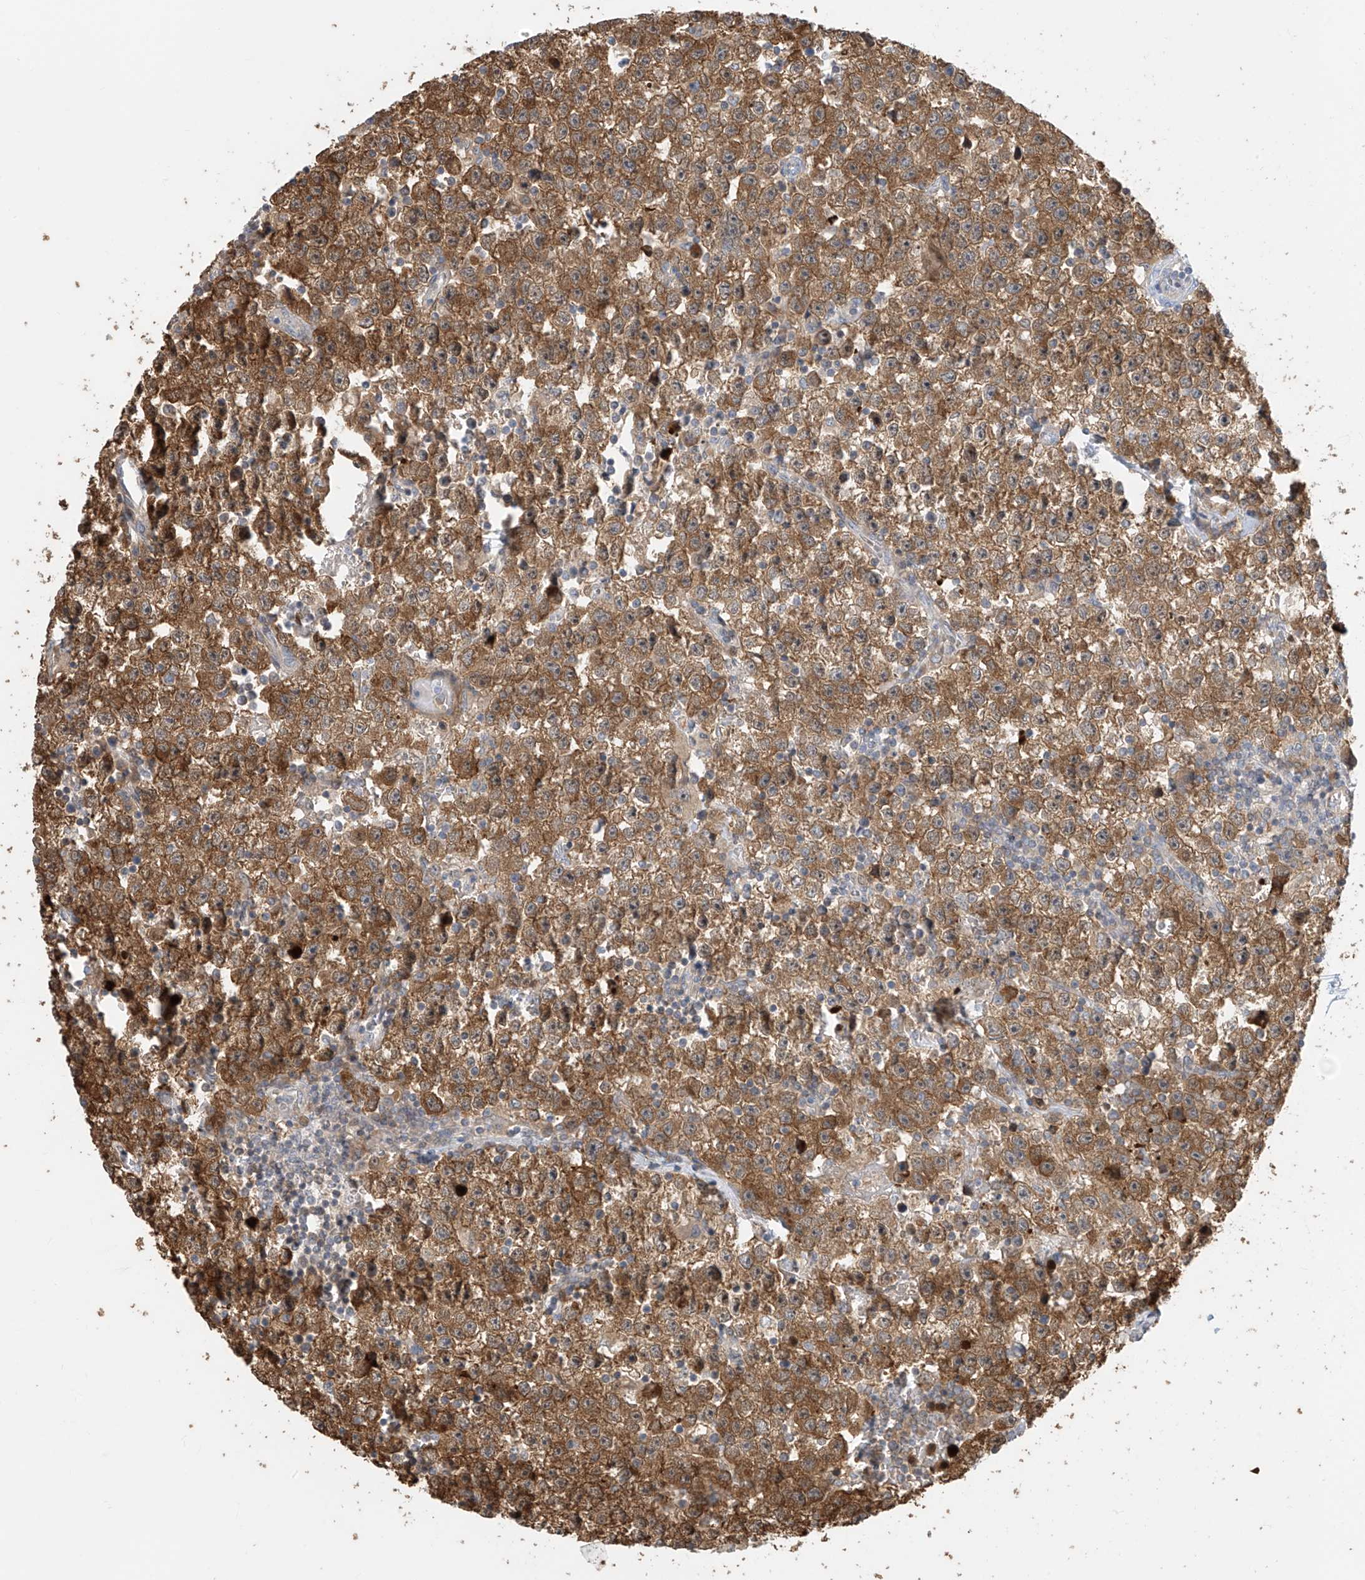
{"staining": {"intensity": "moderate", "quantity": ">75%", "location": "cytoplasmic/membranous"}, "tissue": "testis cancer", "cell_type": "Tumor cells", "image_type": "cancer", "snomed": [{"axis": "morphology", "description": "Seminoma, NOS"}, {"axis": "topography", "description": "Testis"}], "caption": "Immunohistochemical staining of testis cancer (seminoma) demonstrates medium levels of moderate cytoplasmic/membranous protein positivity in approximately >75% of tumor cells.", "gene": "TTC38", "patient": {"sex": "male", "age": 22}}